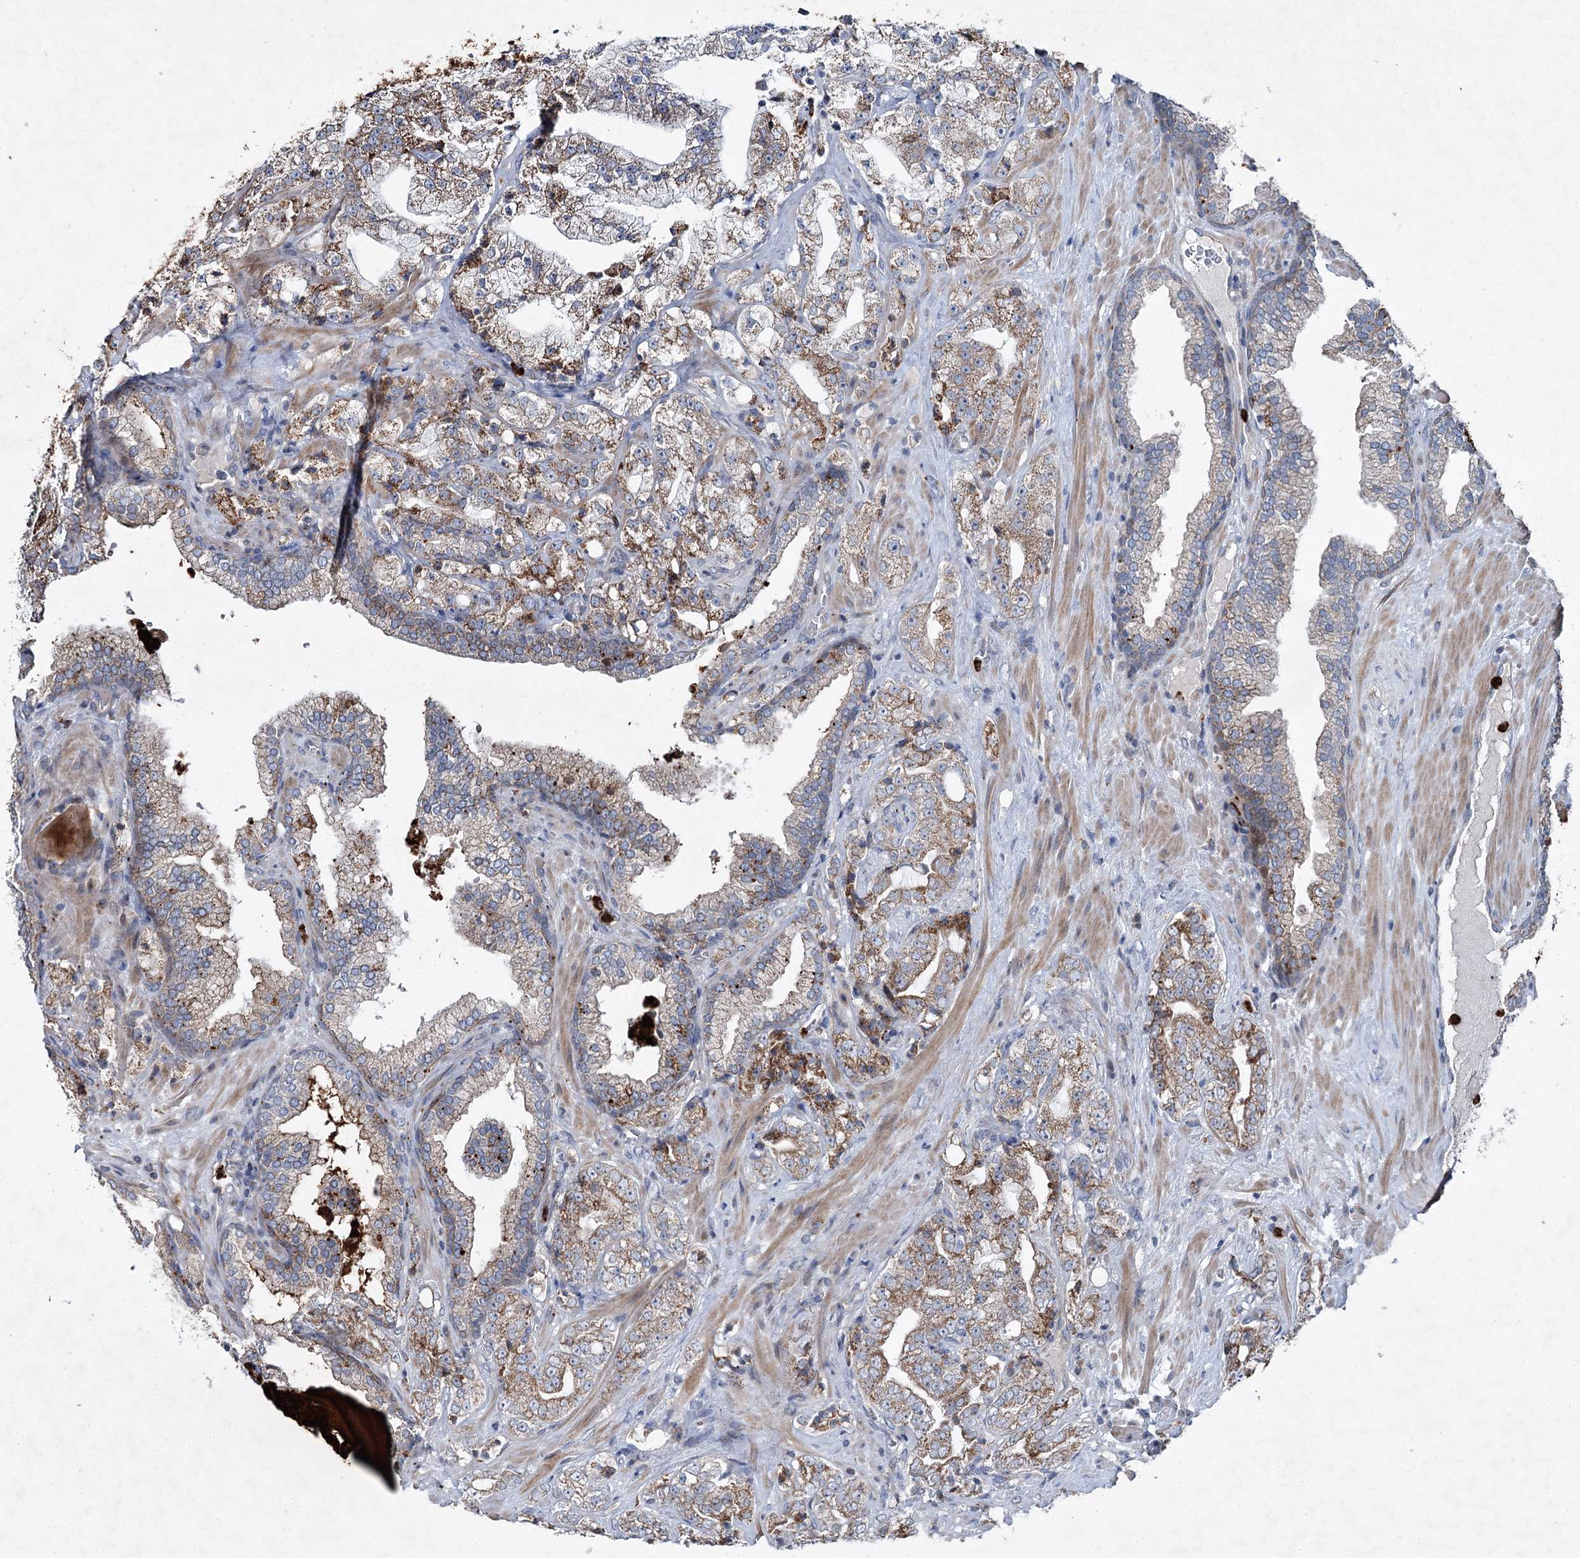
{"staining": {"intensity": "moderate", "quantity": ">75%", "location": "cytoplasmic/membranous"}, "tissue": "prostate cancer", "cell_type": "Tumor cells", "image_type": "cancer", "snomed": [{"axis": "morphology", "description": "Adenocarcinoma, High grade"}, {"axis": "topography", "description": "Prostate"}], "caption": "The histopathology image displays a brown stain indicating the presence of a protein in the cytoplasmic/membranous of tumor cells in prostate cancer. (DAB (3,3'-diaminobenzidine) = brown stain, brightfield microscopy at high magnification).", "gene": "PLA2G12A", "patient": {"sex": "male", "age": 64}}